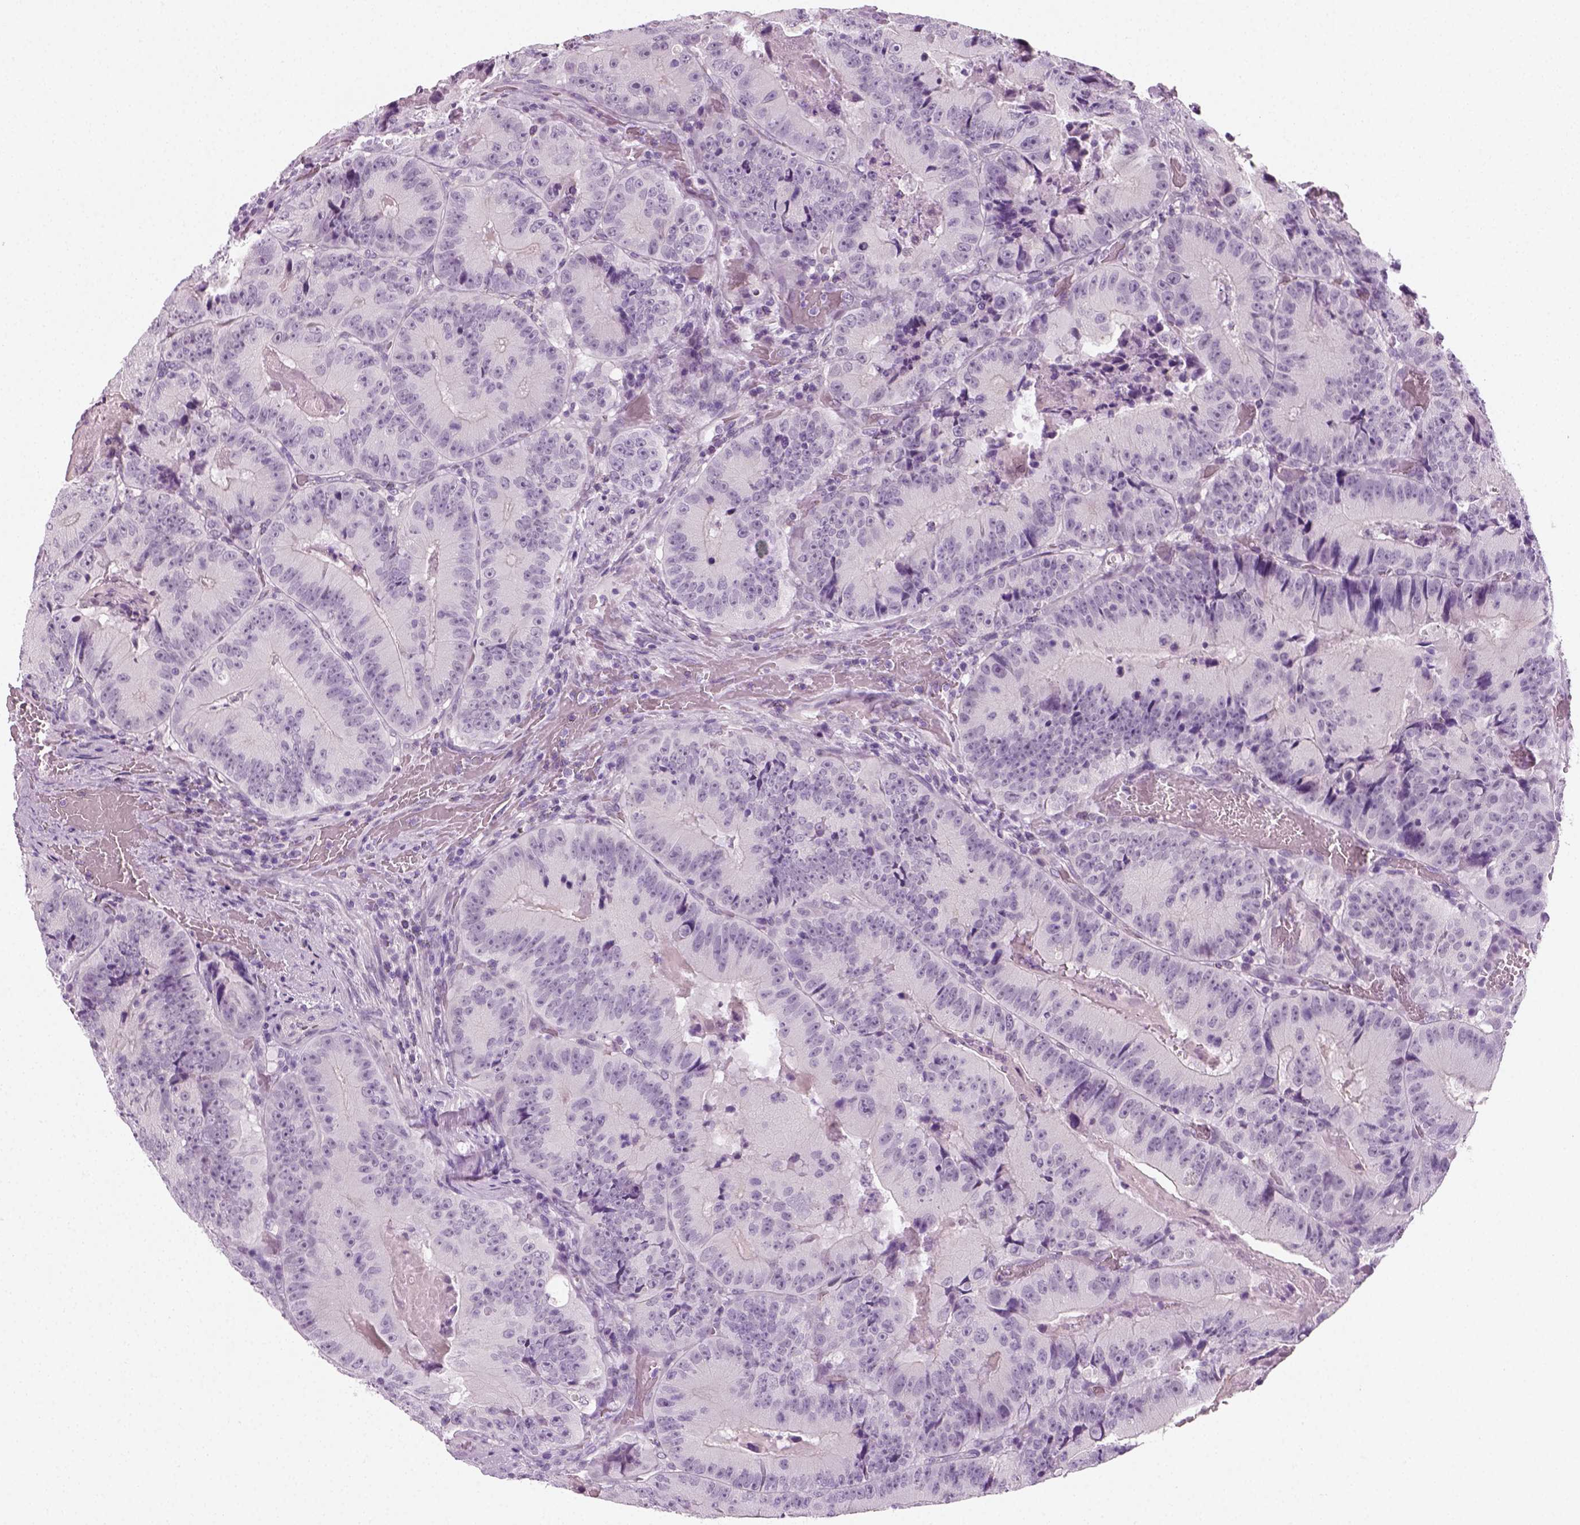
{"staining": {"intensity": "negative", "quantity": "none", "location": "none"}, "tissue": "colorectal cancer", "cell_type": "Tumor cells", "image_type": "cancer", "snomed": [{"axis": "morphology", "description": "Adenocarcinoma, NOS"}, {"axis": "topography", "description": "Colon"}], "caption": "Tumor cells show no significant staining in colorectal cancer (adenocarcinoma).", "gene": "SPATA31E1", "patient": {"sex": "female", "age": 86}}